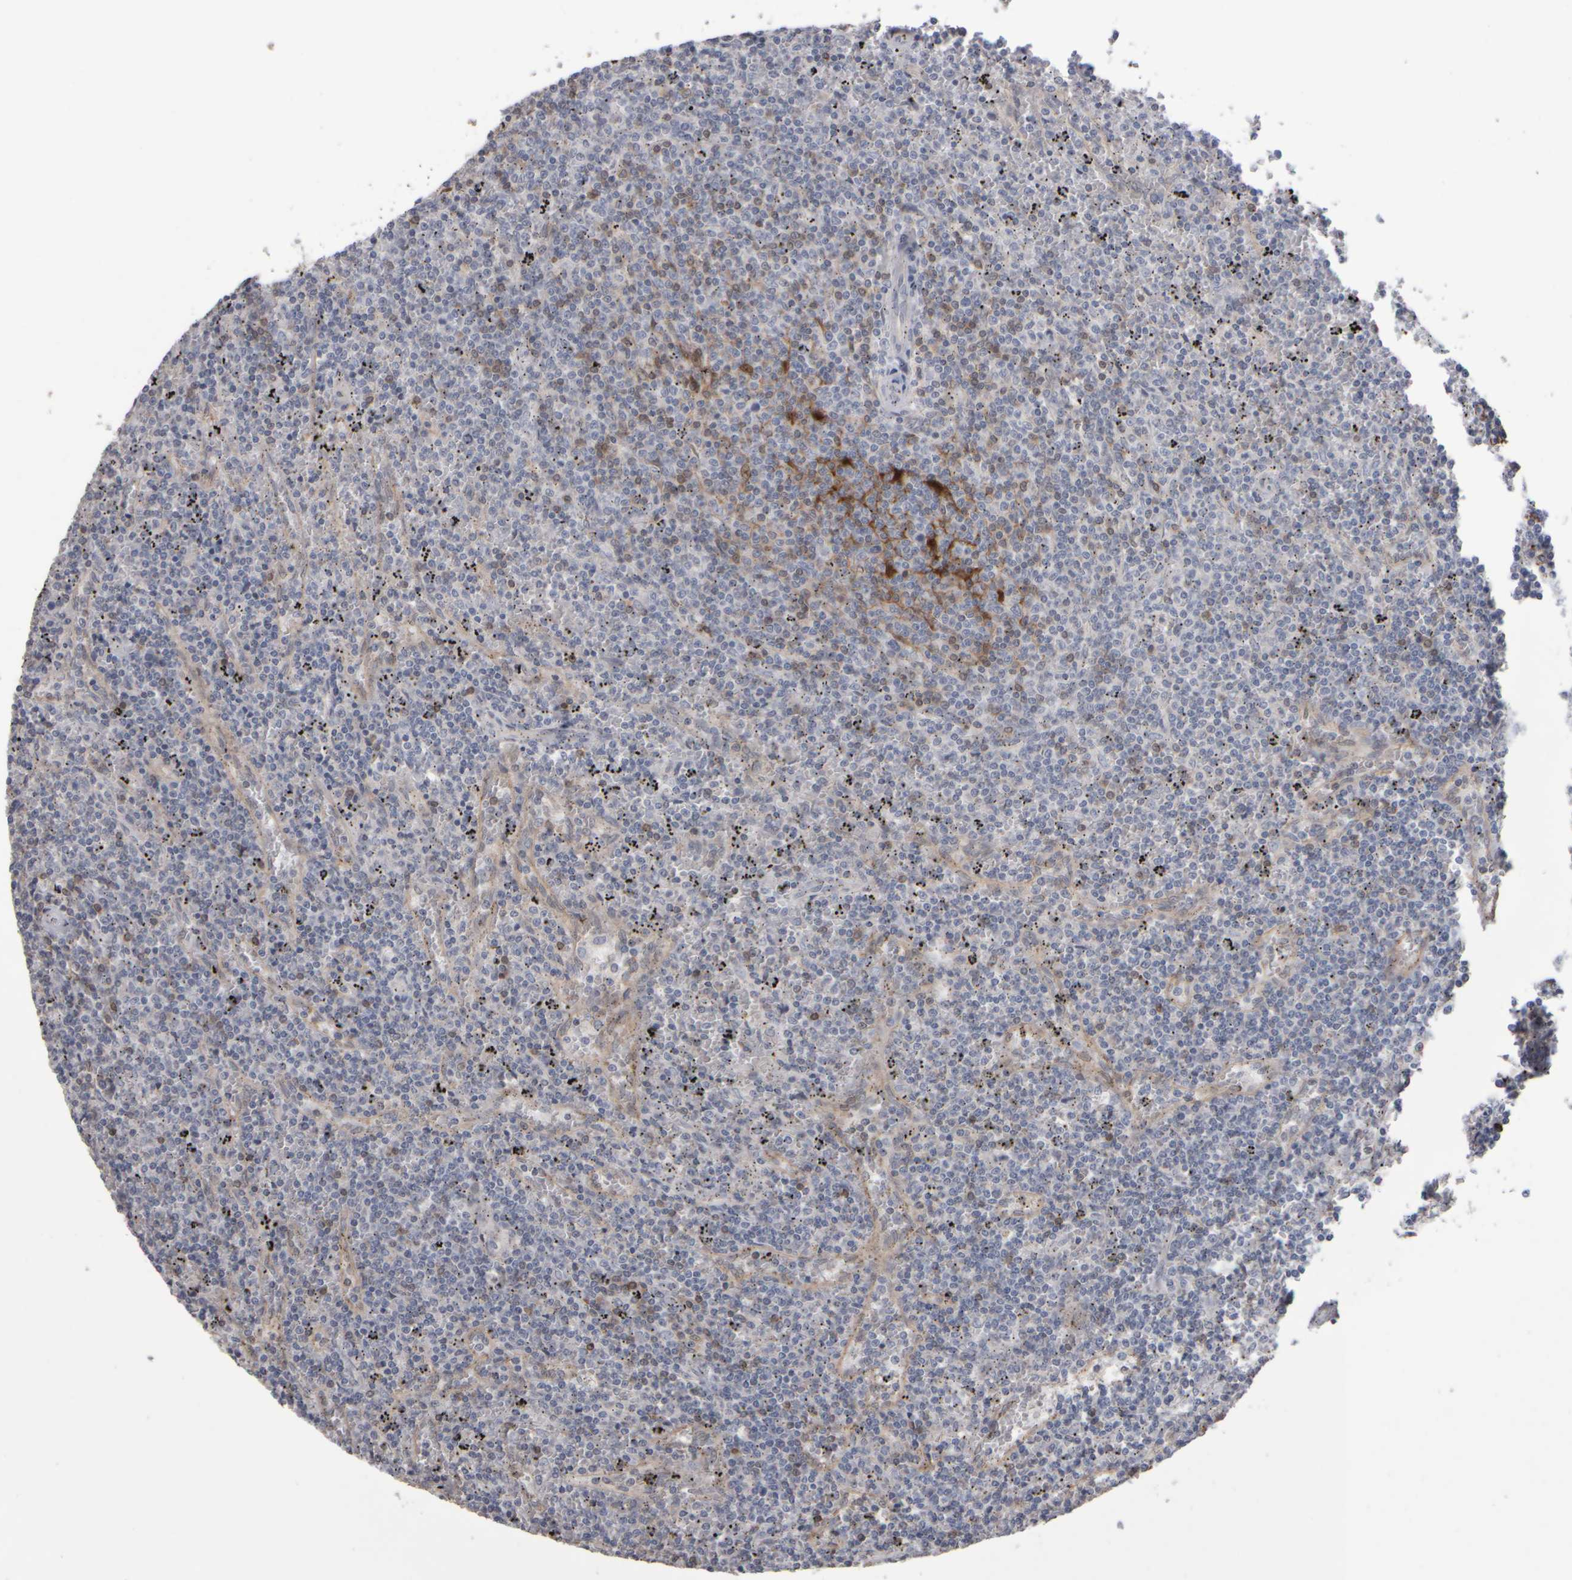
{"staining": {"intensity": "negative", "quantity": "none", "location": "none"}, "tissue": "lymphoma", "cell_type": "Tumor cells", "image_type": "cancer", "snomed": [{"axis": "morphology", "description": "Malignant lymphoma, non-Hodgkin's type, Low grade"}, {"axis": "topography", "description": "Spleen"}], "caption": "There is no significant positivity in tumor cells of malignant lymphoma, non-Hodgkin's type (low-grade).", "gene": "EPHX2", "patient": {"sex": "female", "age": 50}}